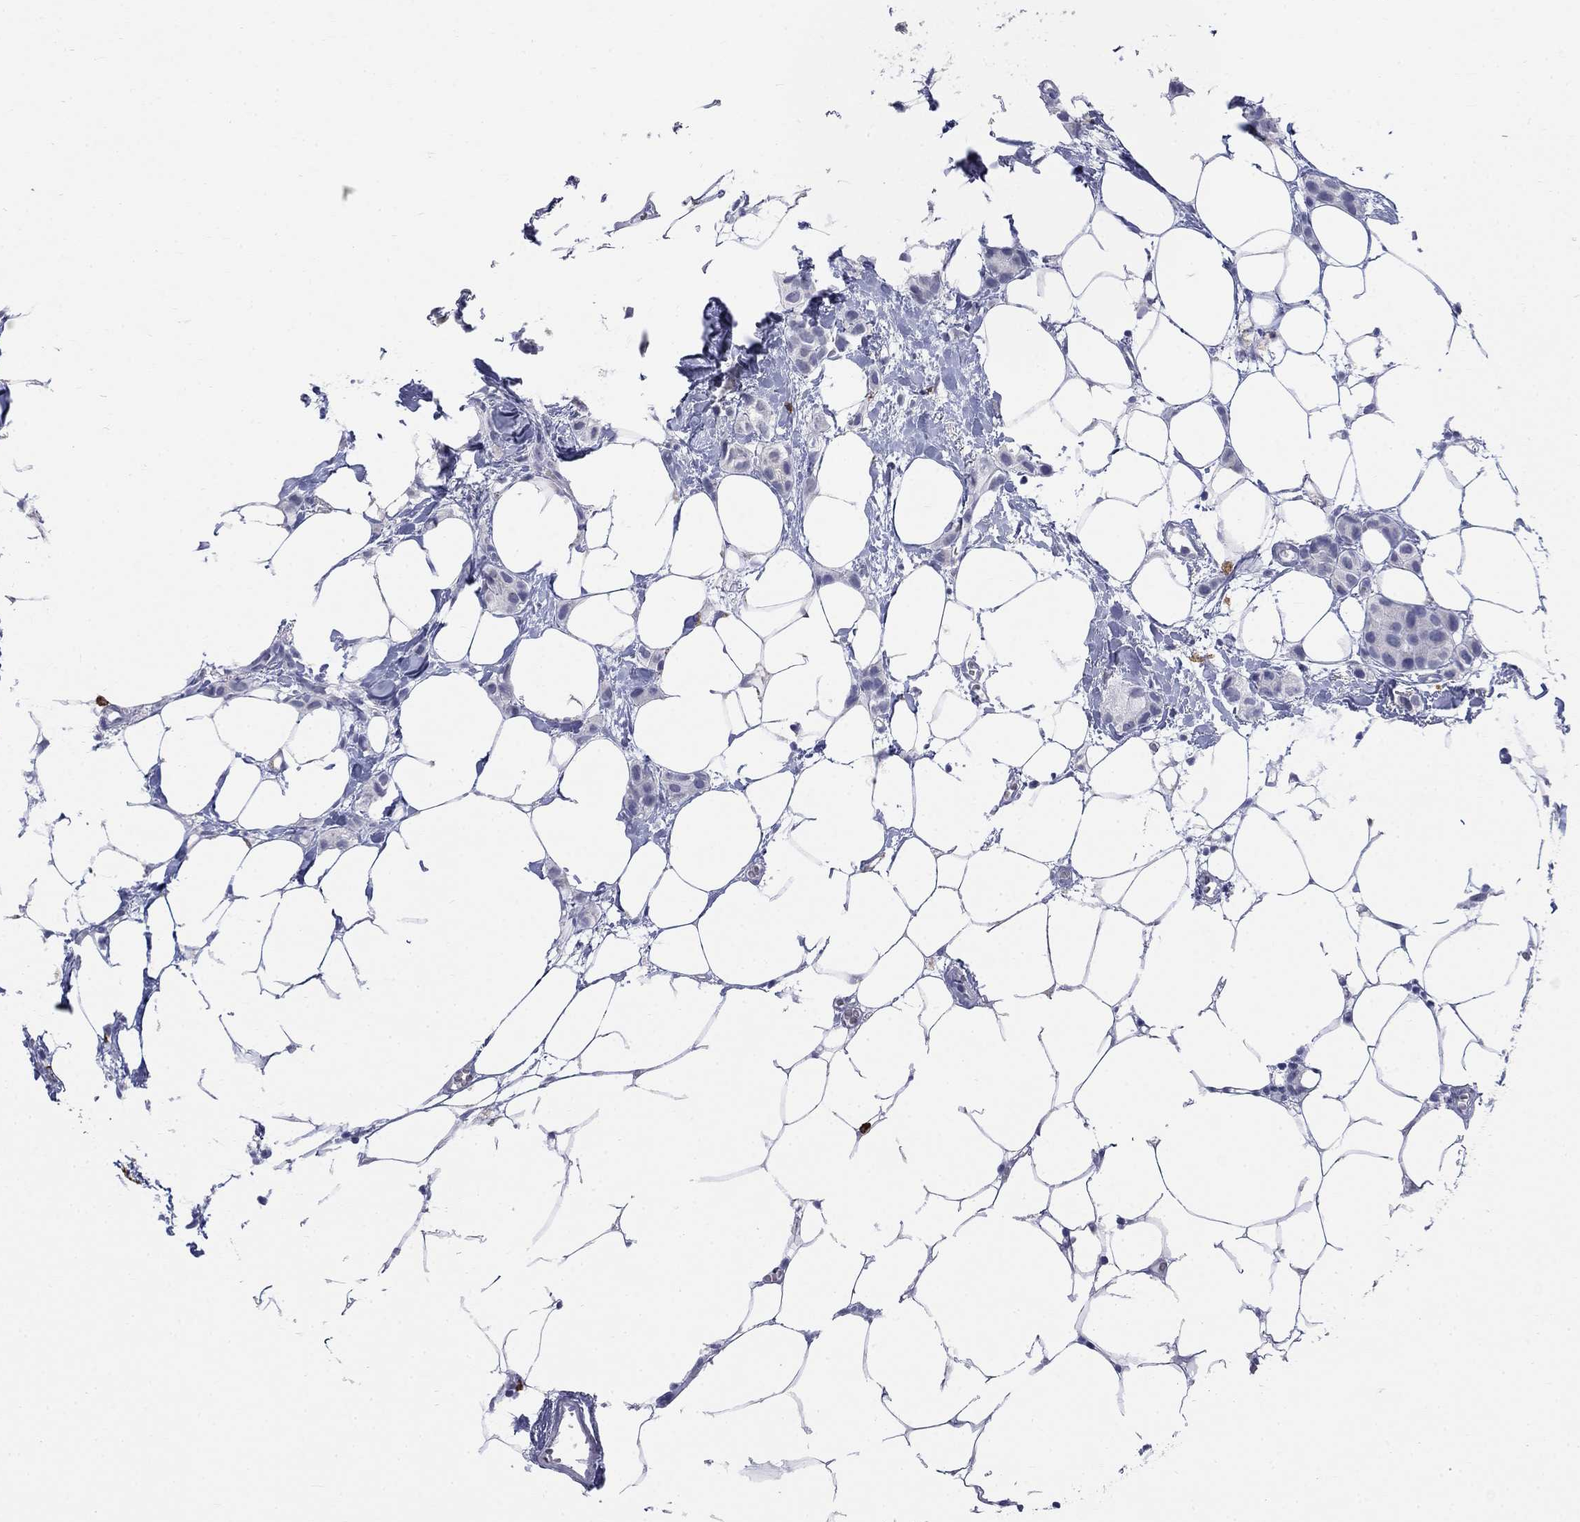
{"staining": {"intensity": "negative", "quantity": "none", "location": "none"}, "tissue": "breast cancer", "cell_type": "Tumor cells", "image_type": "cancer", "snomed": [{"axis": "morphology", "description": "Duct carcinoma"}, {"axis": "topography", "description": "Breast"}], "caption": "This is a photomicrograph of IHC staining of breast cancer, which shows no expression in tumor cells.", "gene": "ECEL1", "patient": {"sex": "female", "age": 85}}